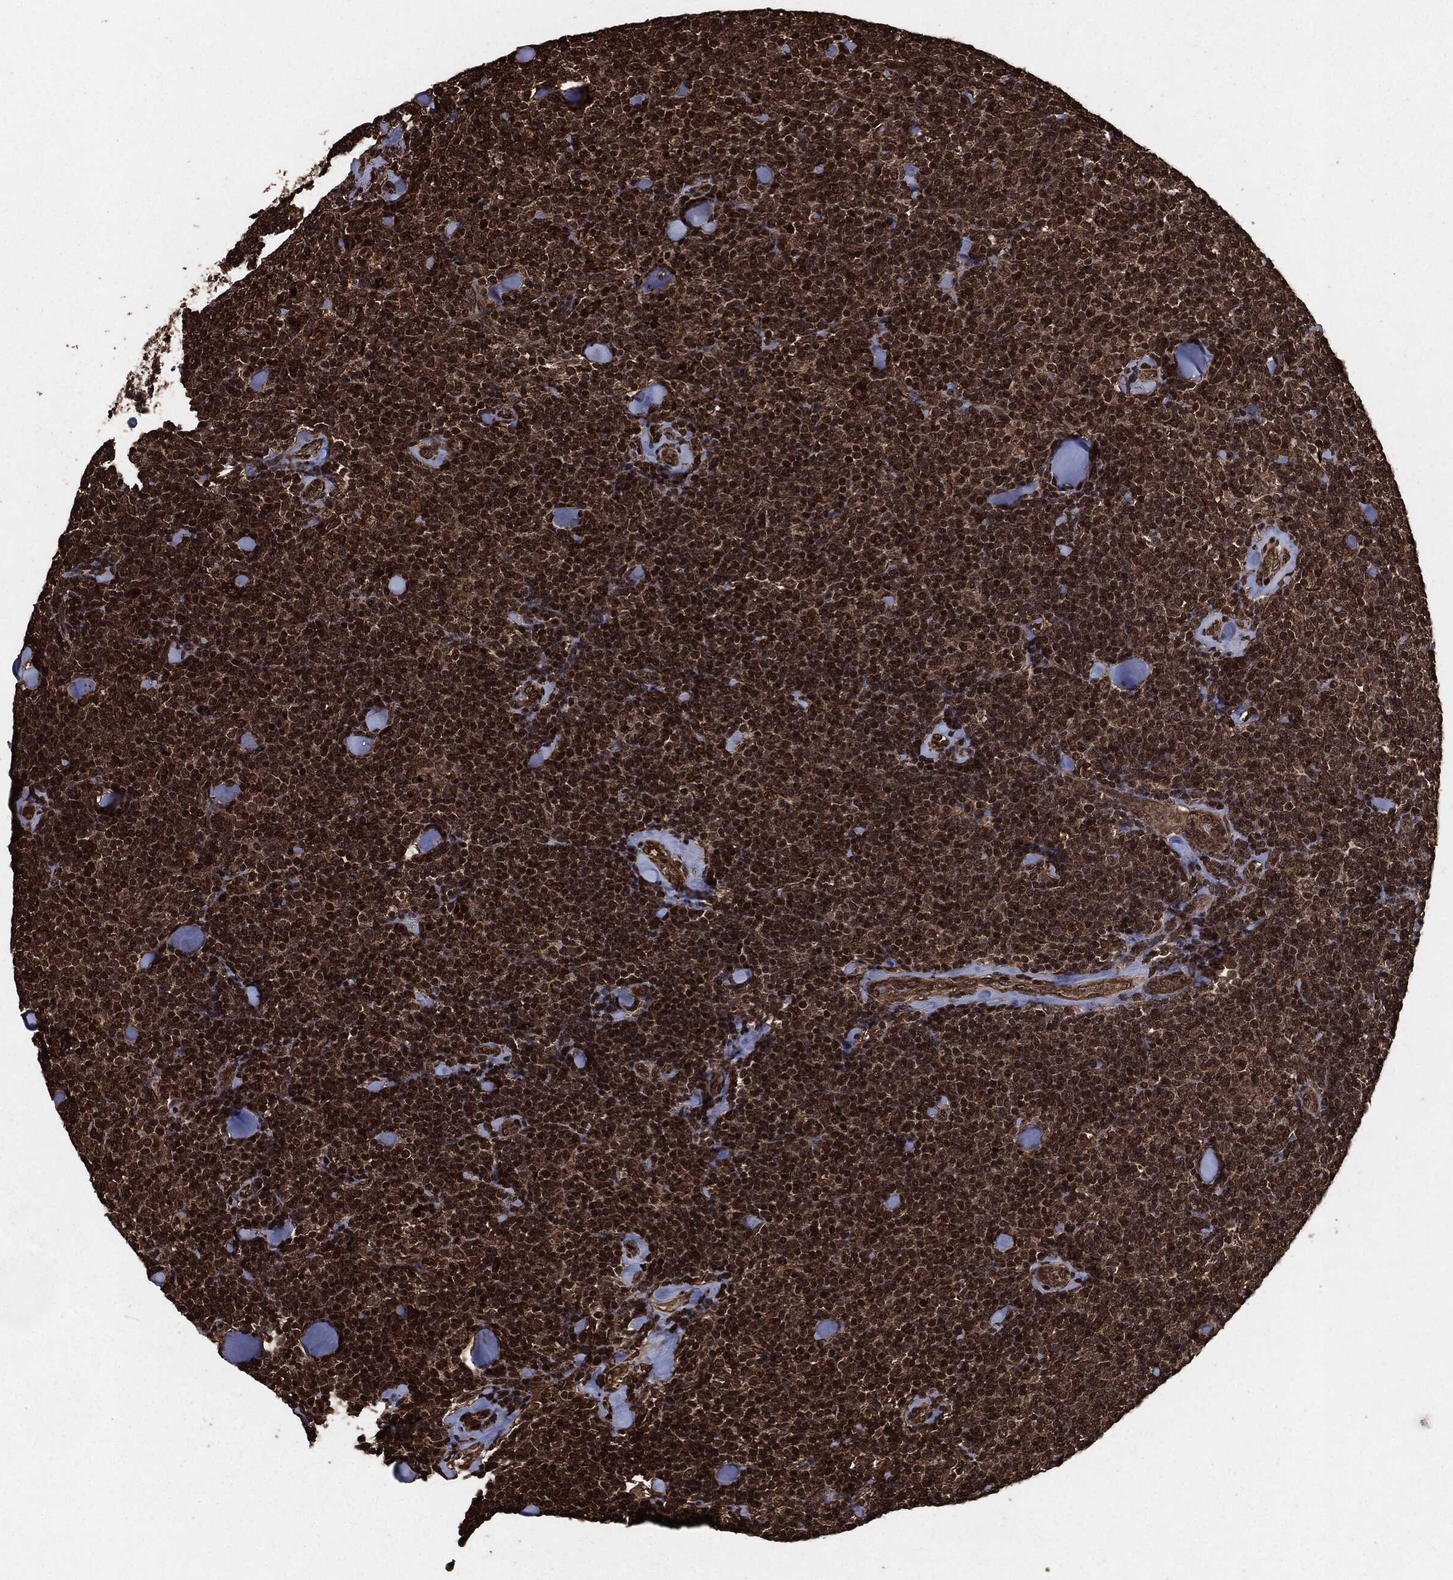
{"staining": {"intensity": "strong", "quantity": ">75%", "location": "nuclear"}, "tissue": "lymphoma", "cell_type": "Tumor cells", "image_type": "cancer", "snomed": [{"axis": "morphology", "description": "Malignant lymphoma, non-Hodgkin's type, Low grade"}, {"axis": "topography", "description": "Lymph node"}], "caption": "IHC image of neoplastic tissue: human lymphoma stained using immunohistochemistry (IHC) demonstrates high levels of strong protein expression localized specifically in the nuclear of tumor cells, appearing as a nuclear brown color.", "gene": "EGFR", "patient": {"sex": "female", "age": 56}}